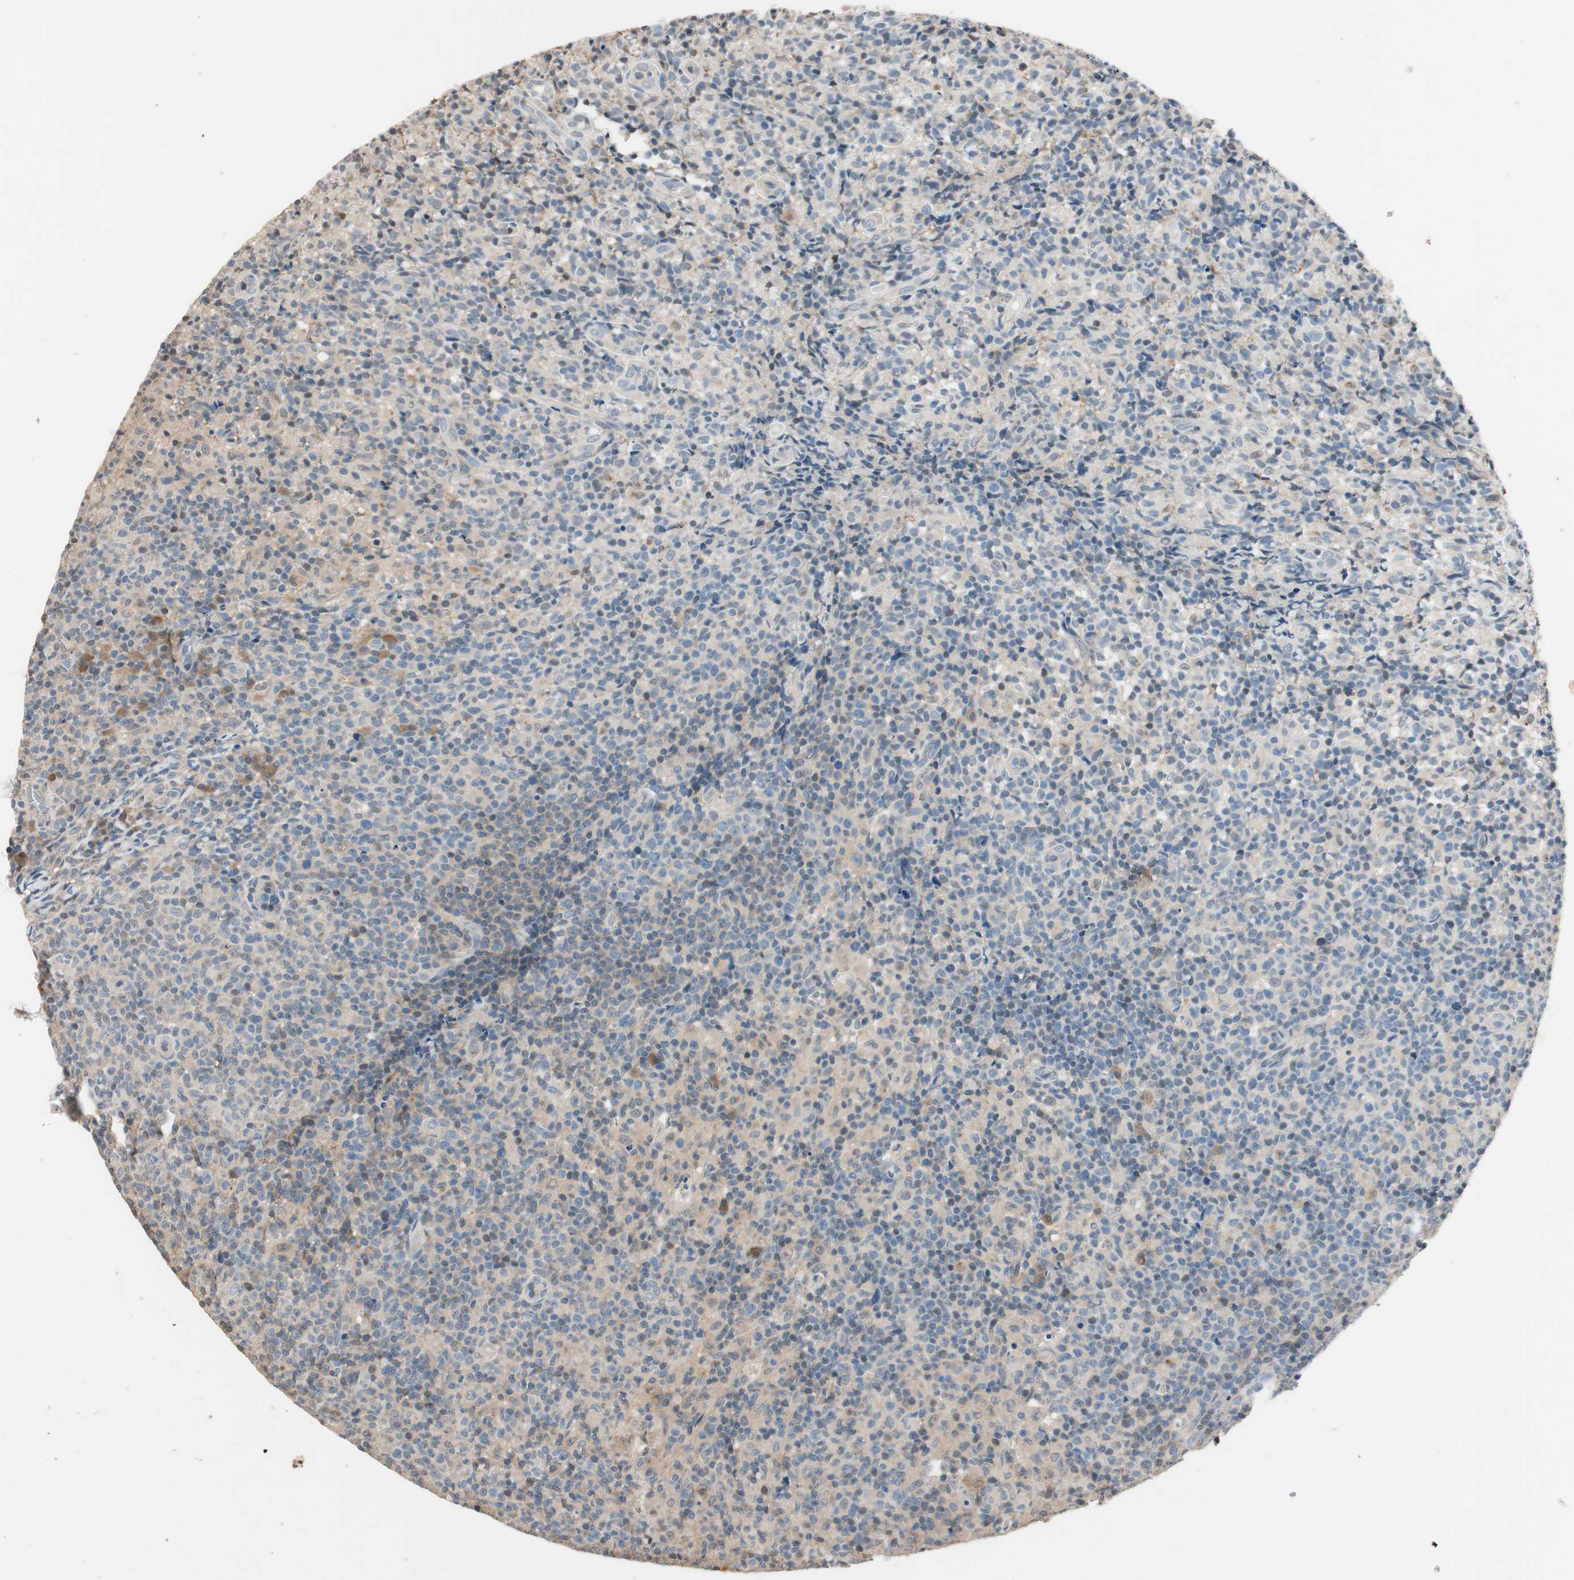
{"staining": {"intensity": "negative", "quantity": "none", "location": "none"}, "tissue": "lymph node", "cell_type": "Germinal center cells", "image_type": "normal", "snomed": [{"axis": "morphology", "description": "Normal tissue, NOS"}, {"axis": "morphology", "description": "Inflammation, NOS"}, {"axis": "topography", "description": "Lymph node"}], "caption": "High magnification brightfield microscopy of unremarkable lymph node stained with DAB (brown) and counterstained with hematoxylin (blue): germinal center cells show no significant expression. (Stains: DAB (3,3'-diaminobenzidine) immunohistochemistry (IHC) with hematoxylin counter stain, Microscopy: brightfield microscopy at high magnification).", "gene": "SERPINB5", "patient": {"sex": "male", "age": 55}}